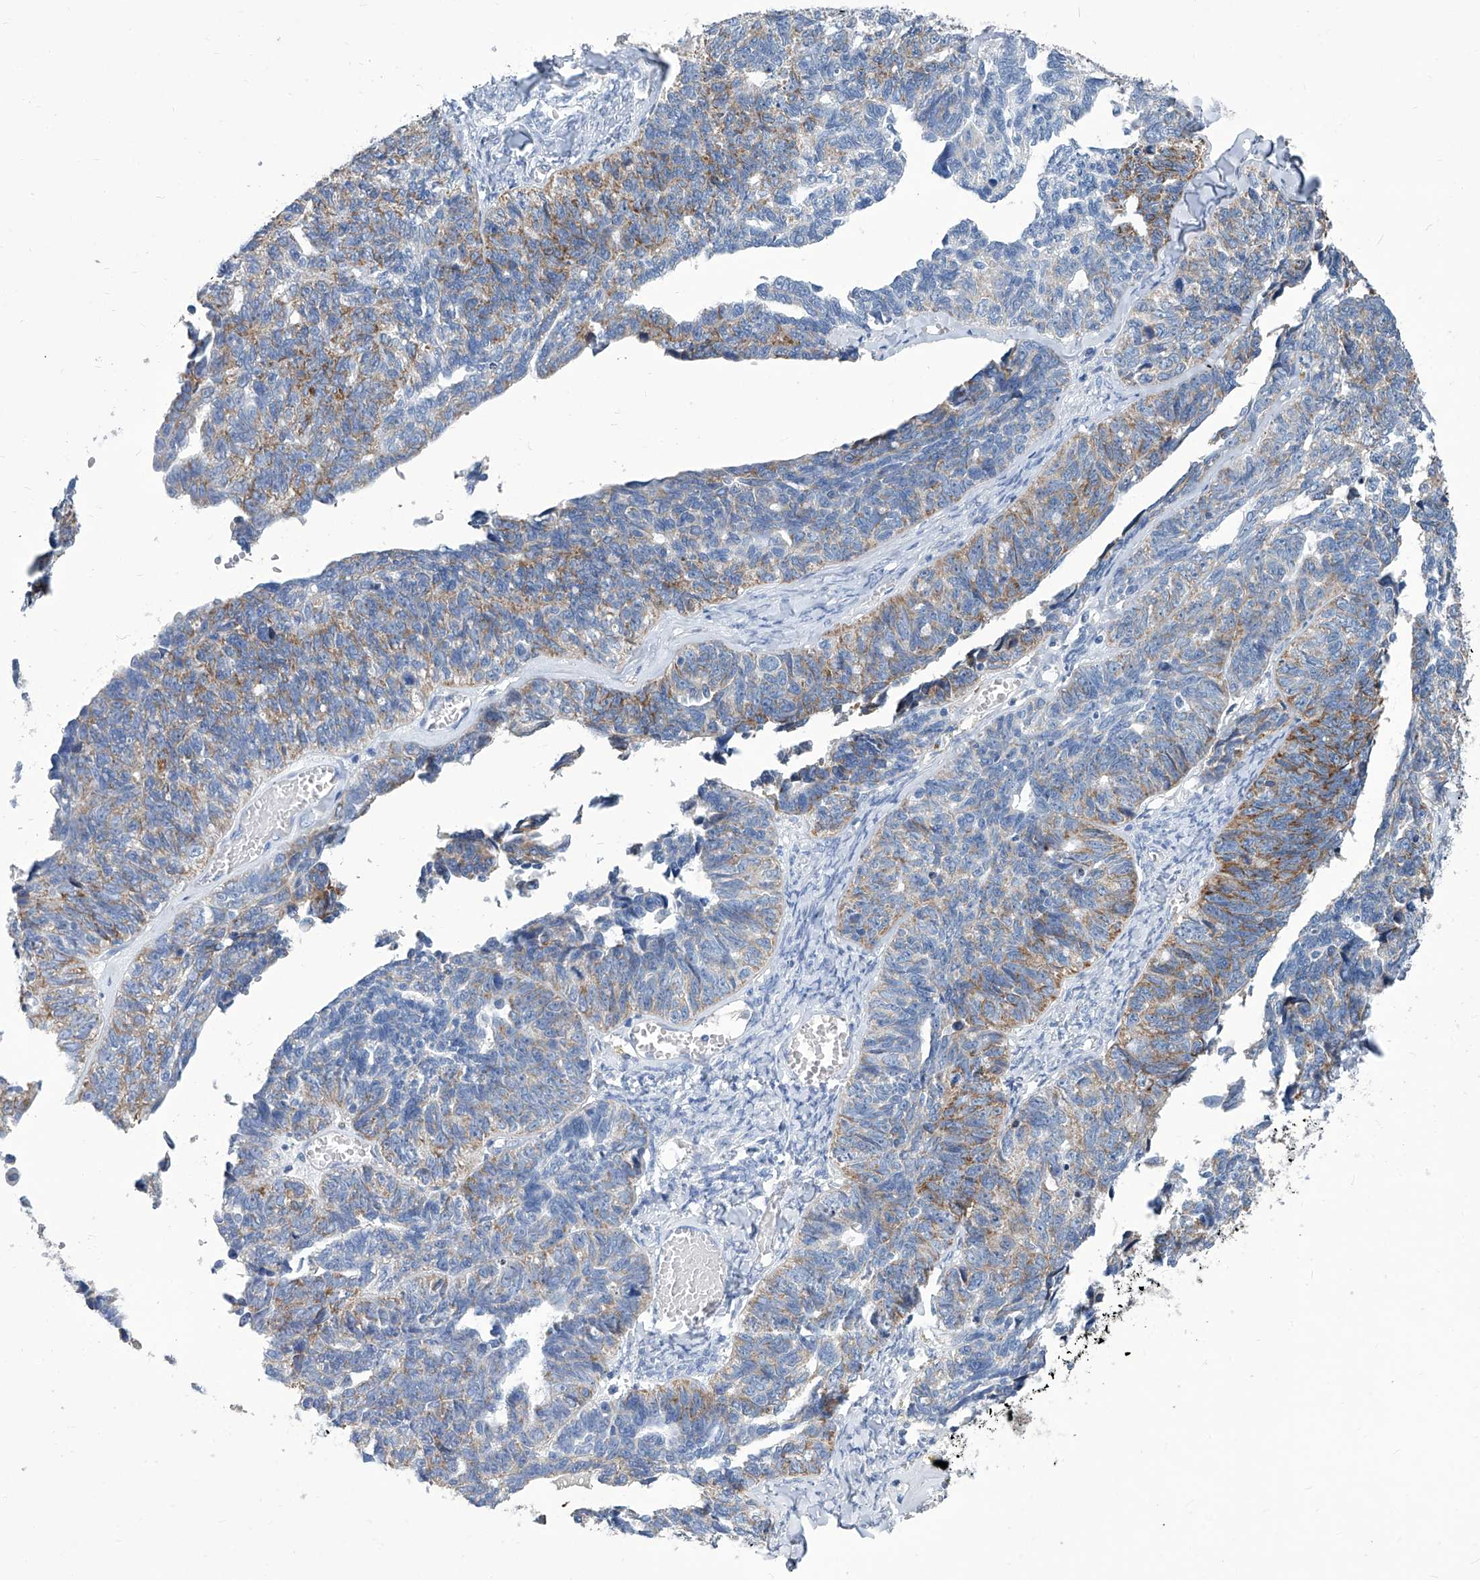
{"staining": {"intensity": "moderate", "quantity": "25%-75%", "location": "cytoplasmic/membranous"}, "tissue": "ovarian cancer", "cell_type": "Tumor cells", "image_type": "cancer", "snomed": [{"axis": "morphology", "description": "Cystadenocarcinoma, serous, NOS"}, {"axis": "topography", "description": "Ovary"}], "caption": "Tumor cells exhibit medium levels of moderate cytoplasmic/membranous staining in about 25%-75% of cells in ovarian cancer (serous cystadenocarcinoma).", "gene": "MTARC1", "patient": {"sex": "female", "age": 79}}